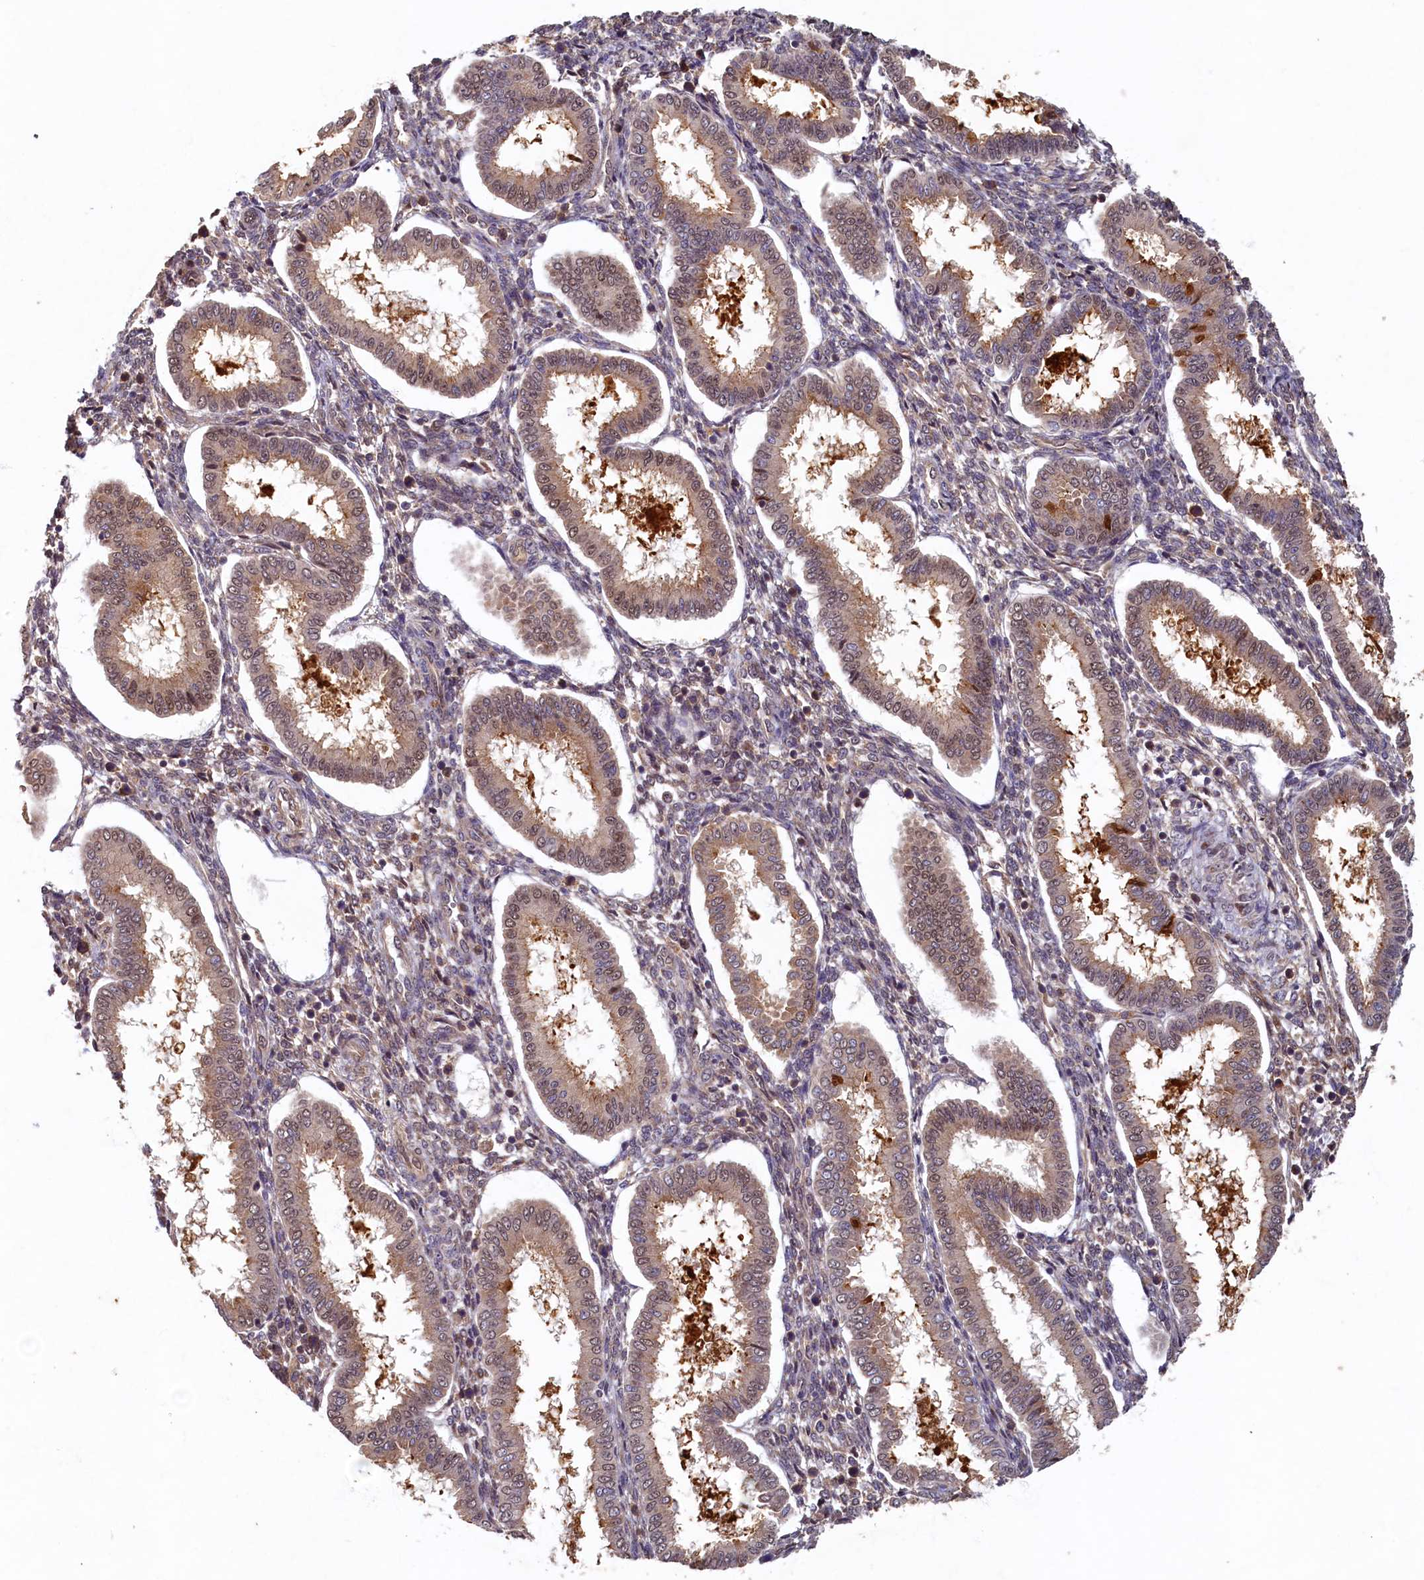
{"staining": {"intensity": "moderate", "quantity": "<25%", "location": "cytoplasmic/membranous,nuclear"}, "tissue": "endometrium", "cell_type": "Cells in endometrial stroma", "image_type": "normal", "snomed": [{"axis": "morphology", "description": "Normal tissue, NOS"}, {"axis": "topography", "description": "Endometrium"}], "caption": "Protein expression by IHC demonstrates moderate cytoplasmic/membranous,nuclear expression in about <25% of cells in endometrial stroma in unremarkable endometrium. (brown staining indicates protein expression, while blue staining denotes nuclei).", "gene": "LCMT2", "patient": {"sex": "female", "age": 24}}